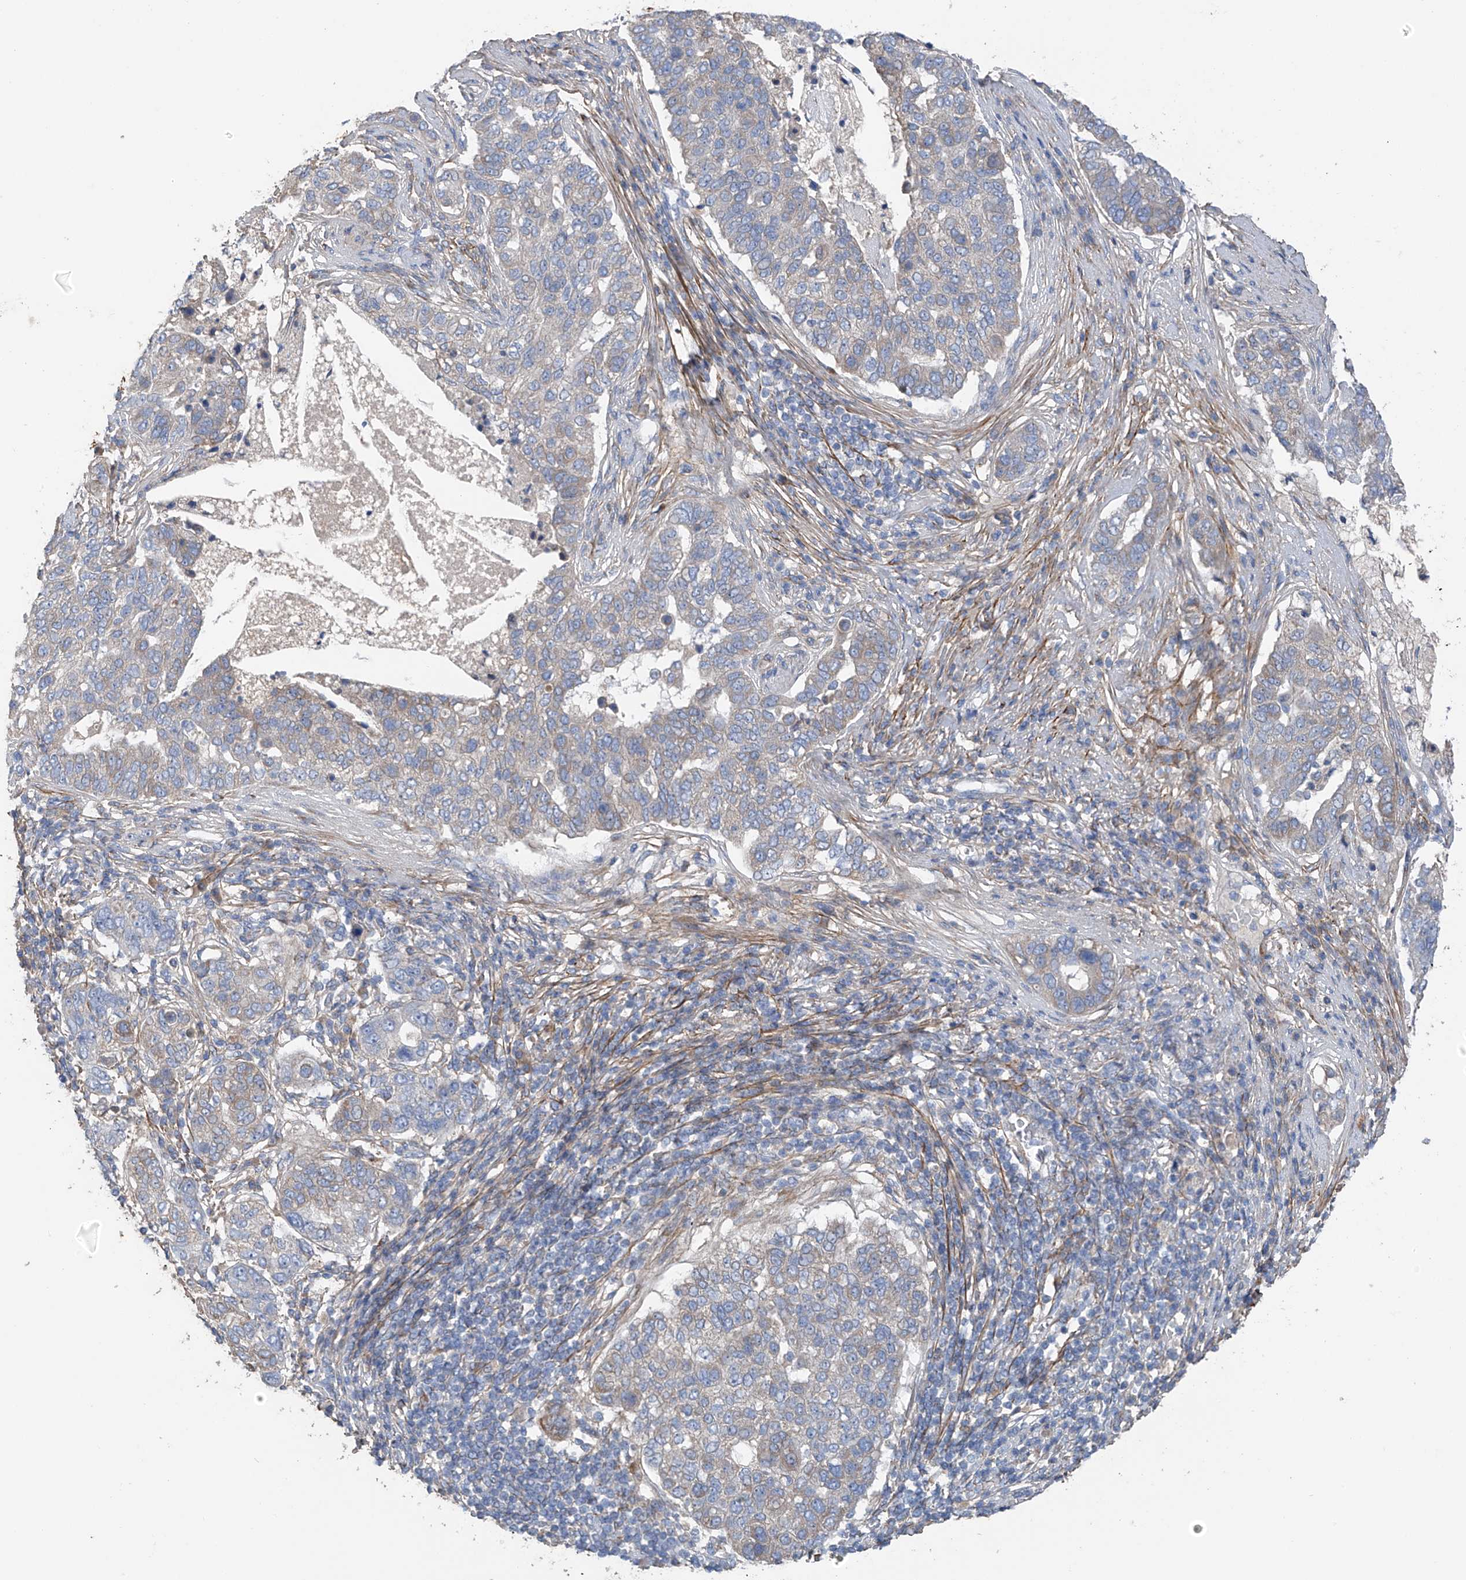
{"staining": {"intensity": "negative", "quantity": "none", "location": "none"}, "tissue": "pancreatic cancer", "cell_type": "Tumor cells", "image_type": "cancer", "snomed": [{"axis": "morphology", "description": "Adenocarcinoma, NOS"}, {"axis": "topography", "description": "Pancreas"}], "caption": "Pancreatic cancer stained for a protein using immunohistochemistry (IHC) exhibits no expression tumor cells.", "gene": "GALNTL6", "patient": {"sex": "female", "age": 61}}